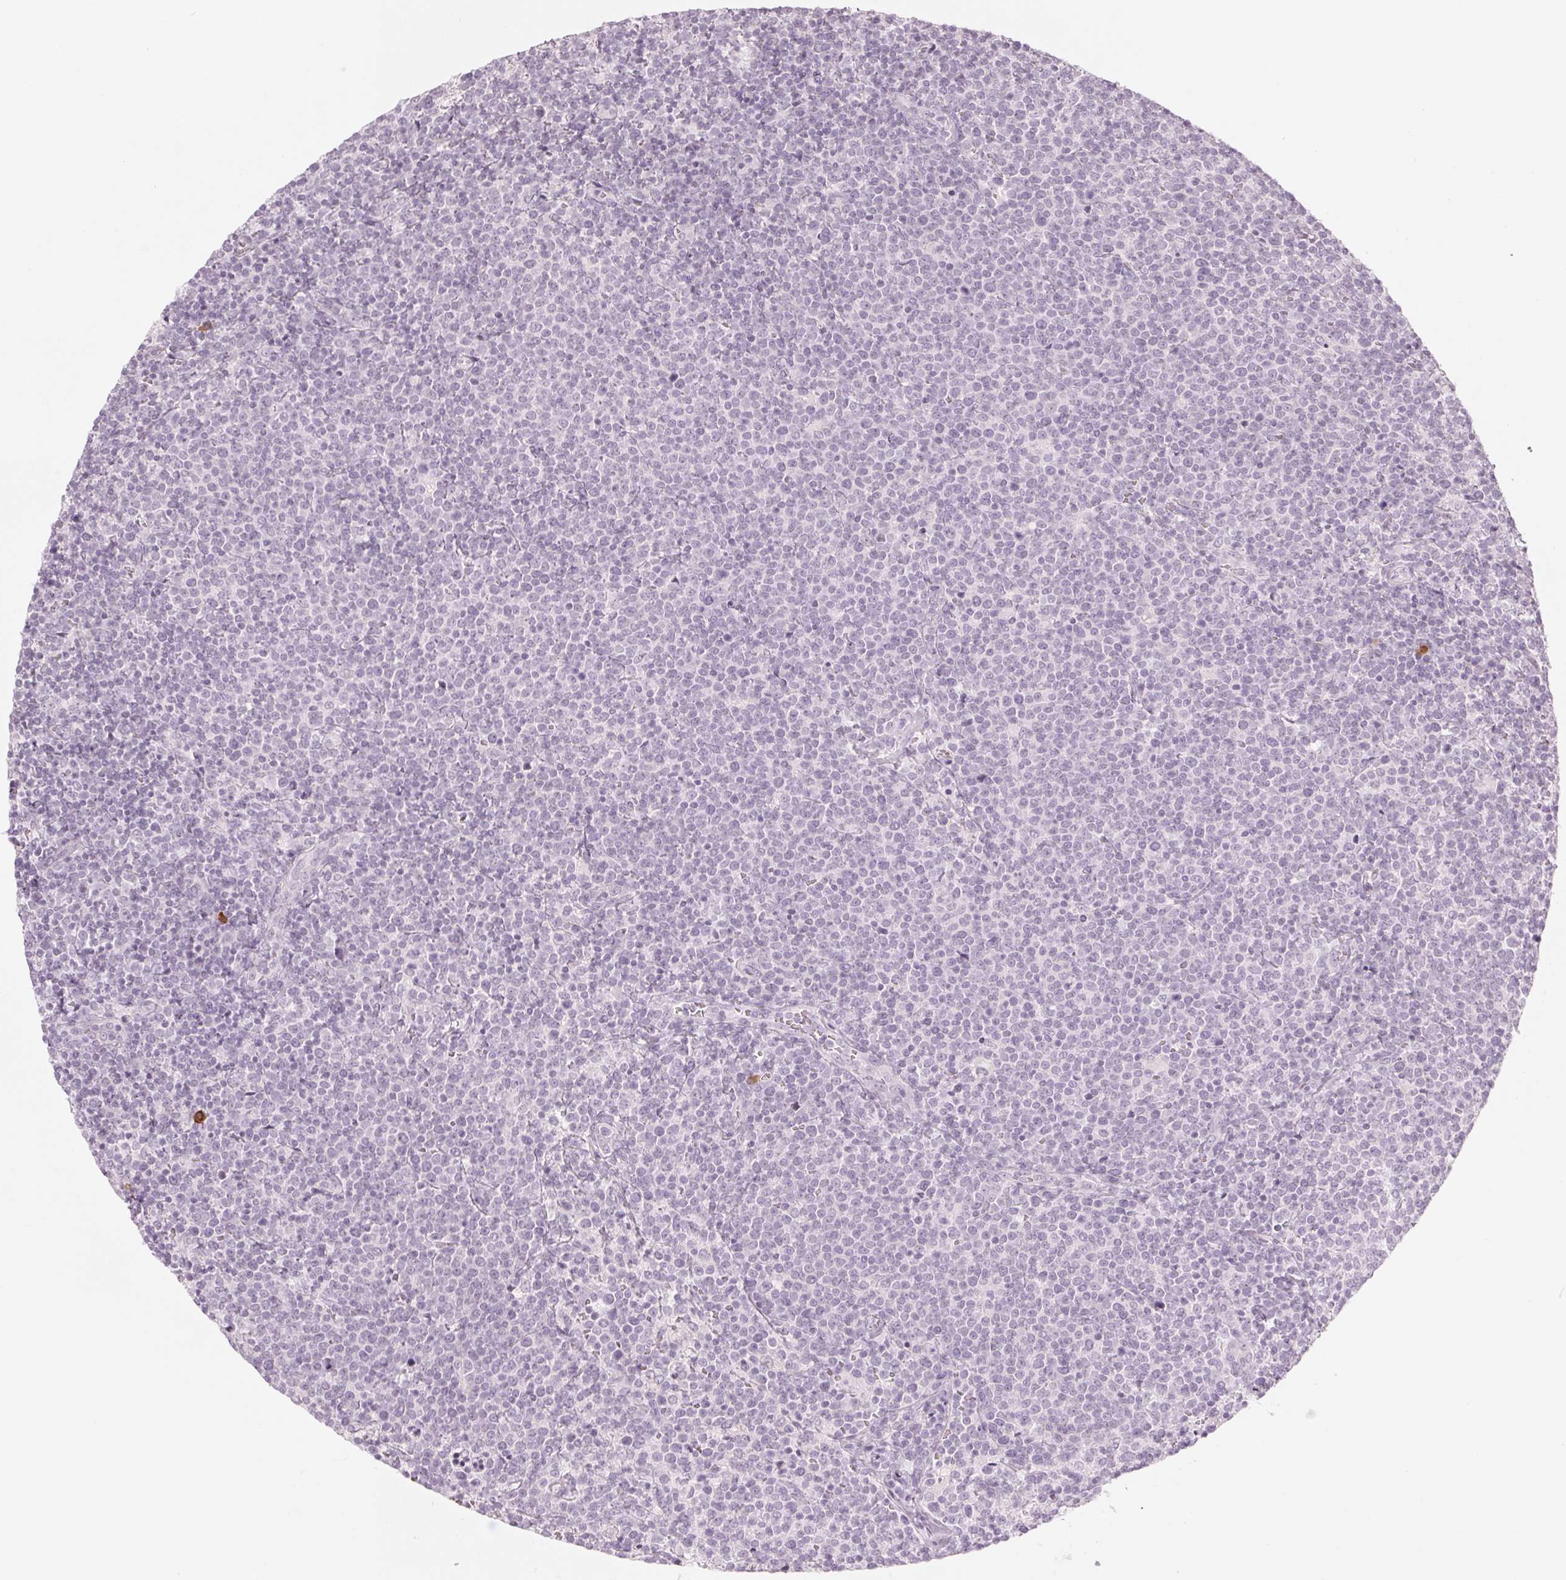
{"staining": {"intensity": "negative", "quantity": "none", "location": "none"}, "tissue": "lymphoma", "cell_type": "Tumor cells", "image_type": "cancer", "snomed": [{"axis": "morphology", "description": "Malignant lymphoma, non-Hodgkin's type, High grade"}, {"axis": "topography", "description": "Lymph node"}], "caption": "IHC of lymphoma displays no expression in tumor cells. (DAB (3,3'-diaminobenzidine) IHC visualized using brightfield microscopy, high magnification).", "gene": "SCTR", "patient": {"sex": "male", "age": 61}}